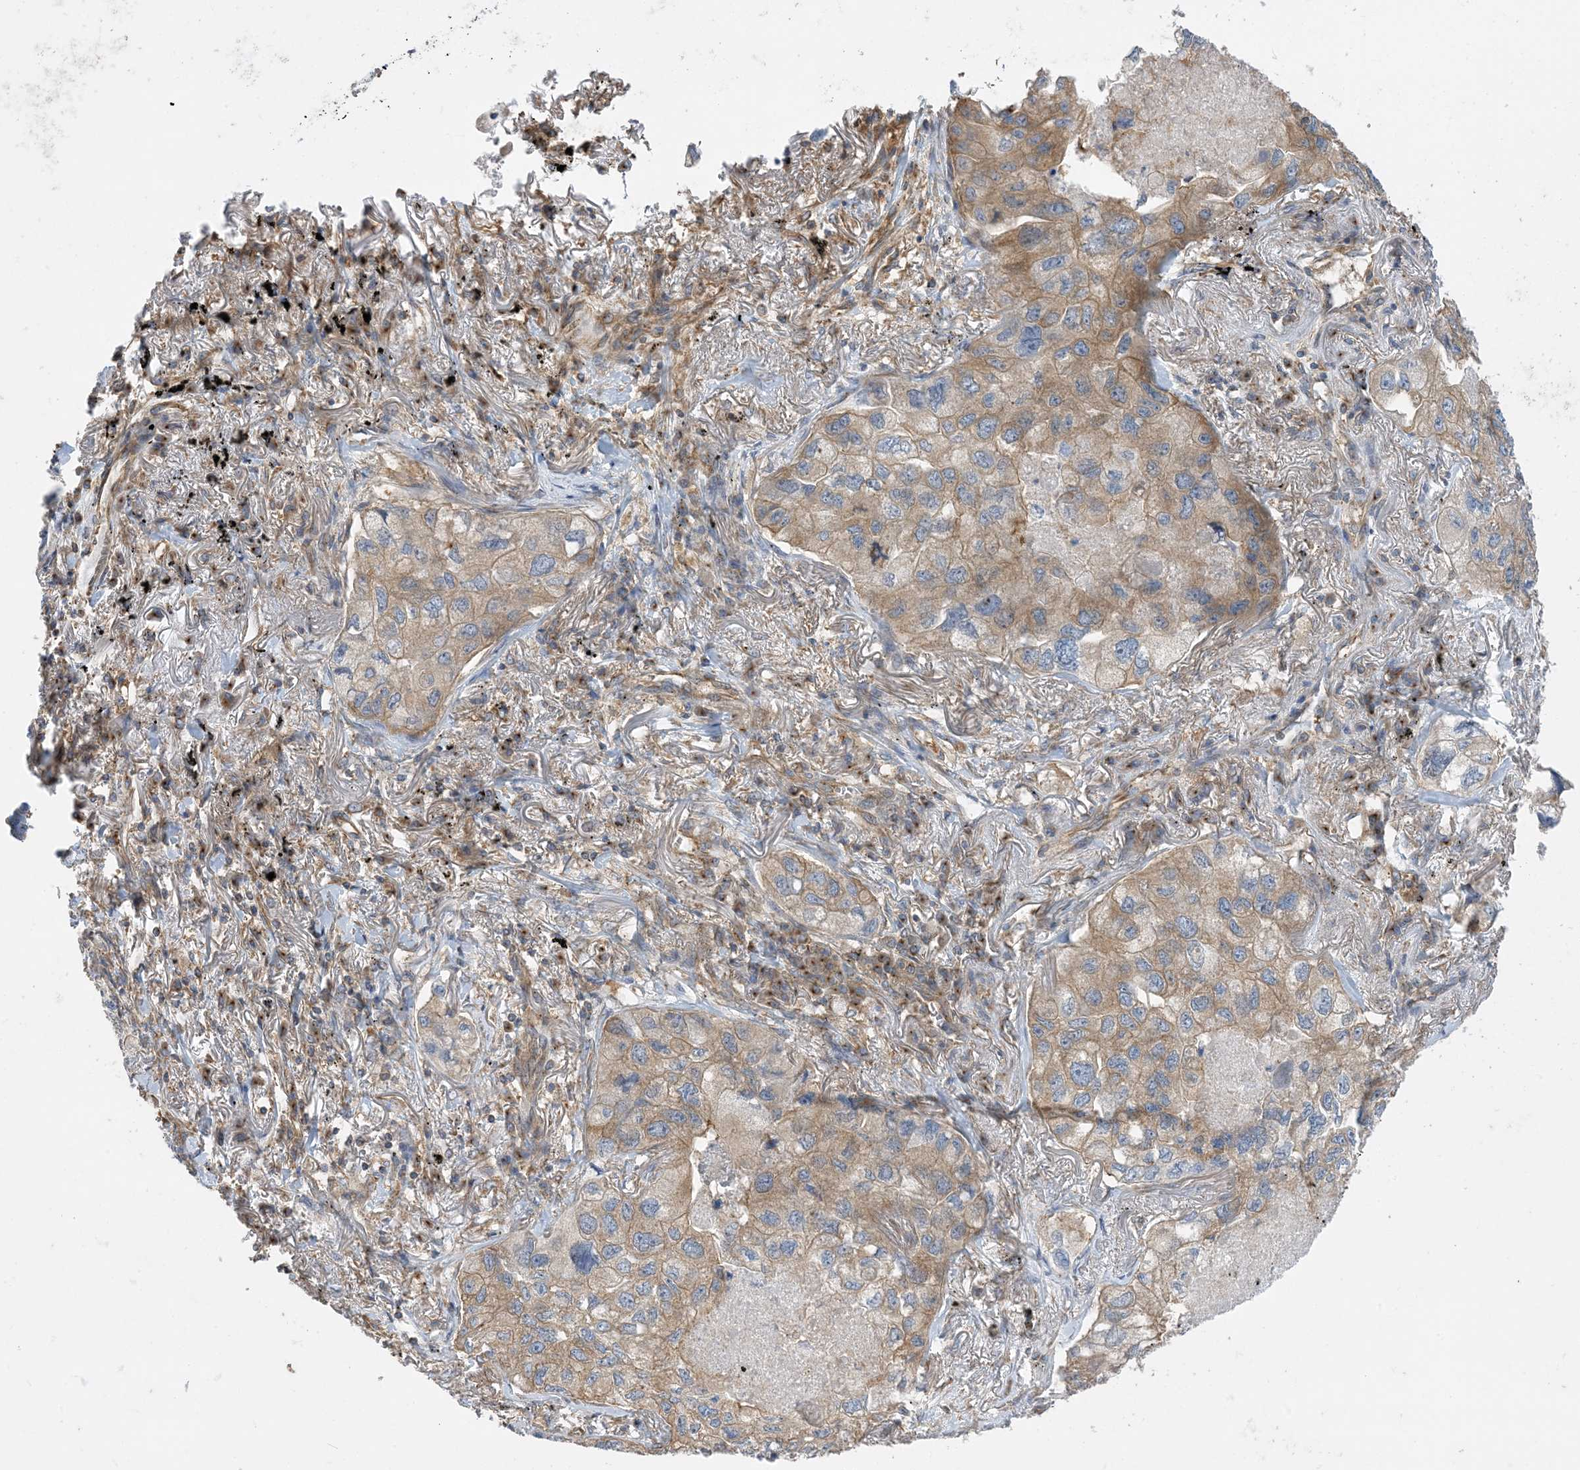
{"staining": {"intensity": "weak", "quantity": ">75%", "location": "cytoplasmic/membranous"}, "tissue": "lung cancer", "cell_type": "Tumor cells", "image_type": "cancer", "snomed": [{"axis": "morphology", "description": "Adenocarcinoma, NOS"}, {"axis": "topography", "description": "Lung"}], "caption": "Protein analysis of lung cancer tissue displays weak cytoplasmic/membranous positivity in about >75% of tumor cells.", "gene": "SIDT1", "patient": {"sex": "male", "age": 65}}